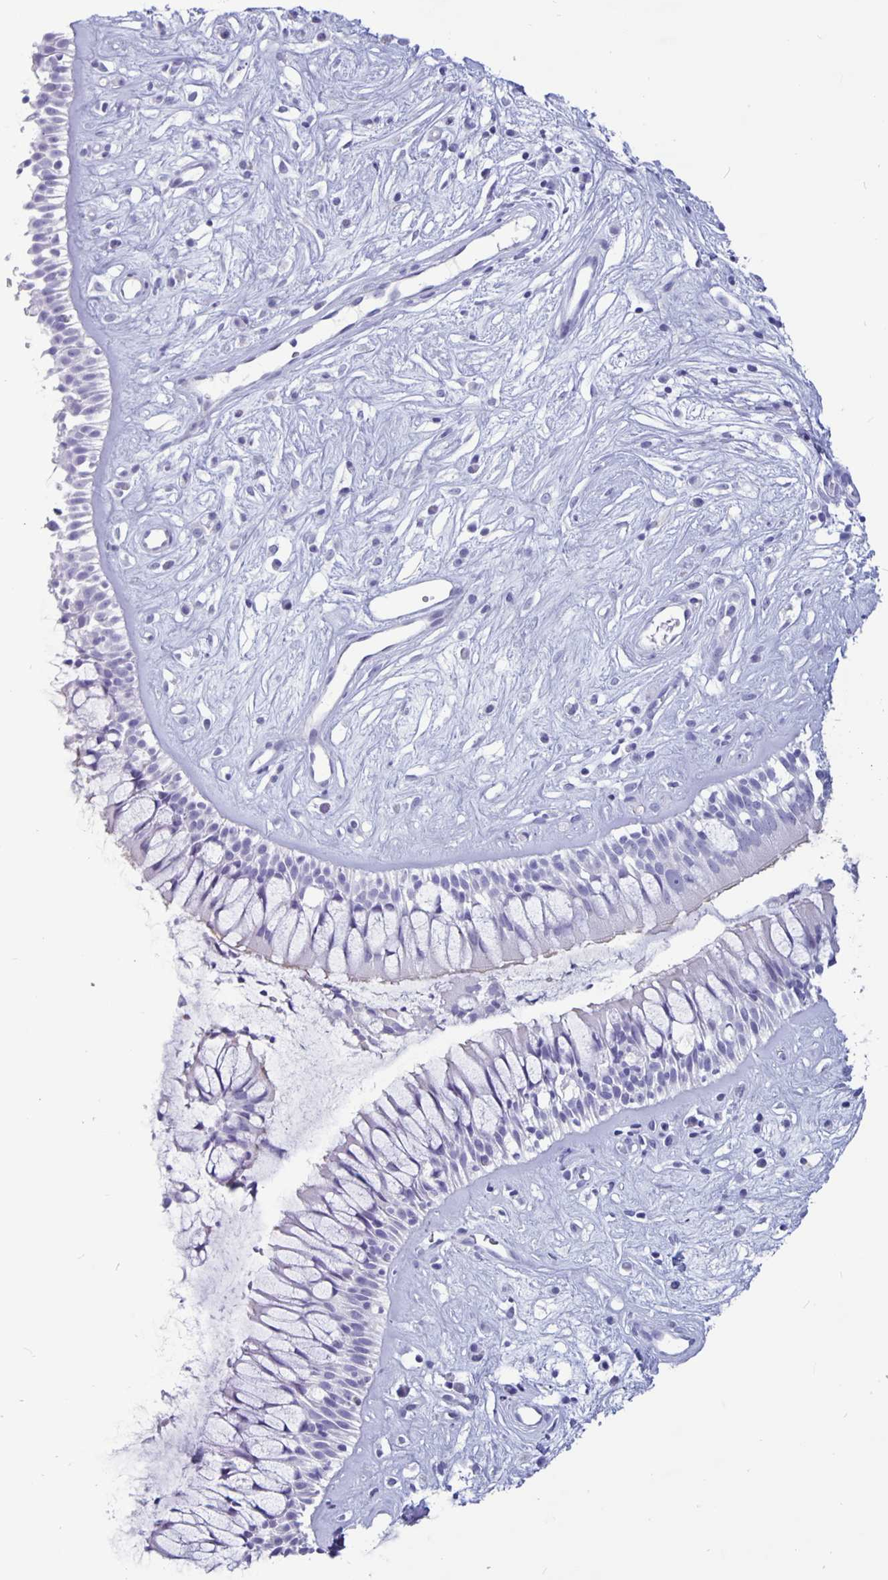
{"staining": {"intensity": "negative", "quantity": "none", "location": "none"}, "tissue": "nasopharynx", "cell_type": "Respiratory epithelial cells", "image_type": "normal", "snomed": [{"axis": "morphology", "description": "Normal tissue, NOS"}, {"axis": "topography", "description": "Nasopharynx"}], "caption": "Immunohistochemistry of benign human nasopharynx displays no staining in respiratory epithelial cells. (DAB immunohistochemistry visualized using brightfield microscopy, high magnification).", "gene": "BPIFA3", "patient": {"sex": "male", "age": 32}}